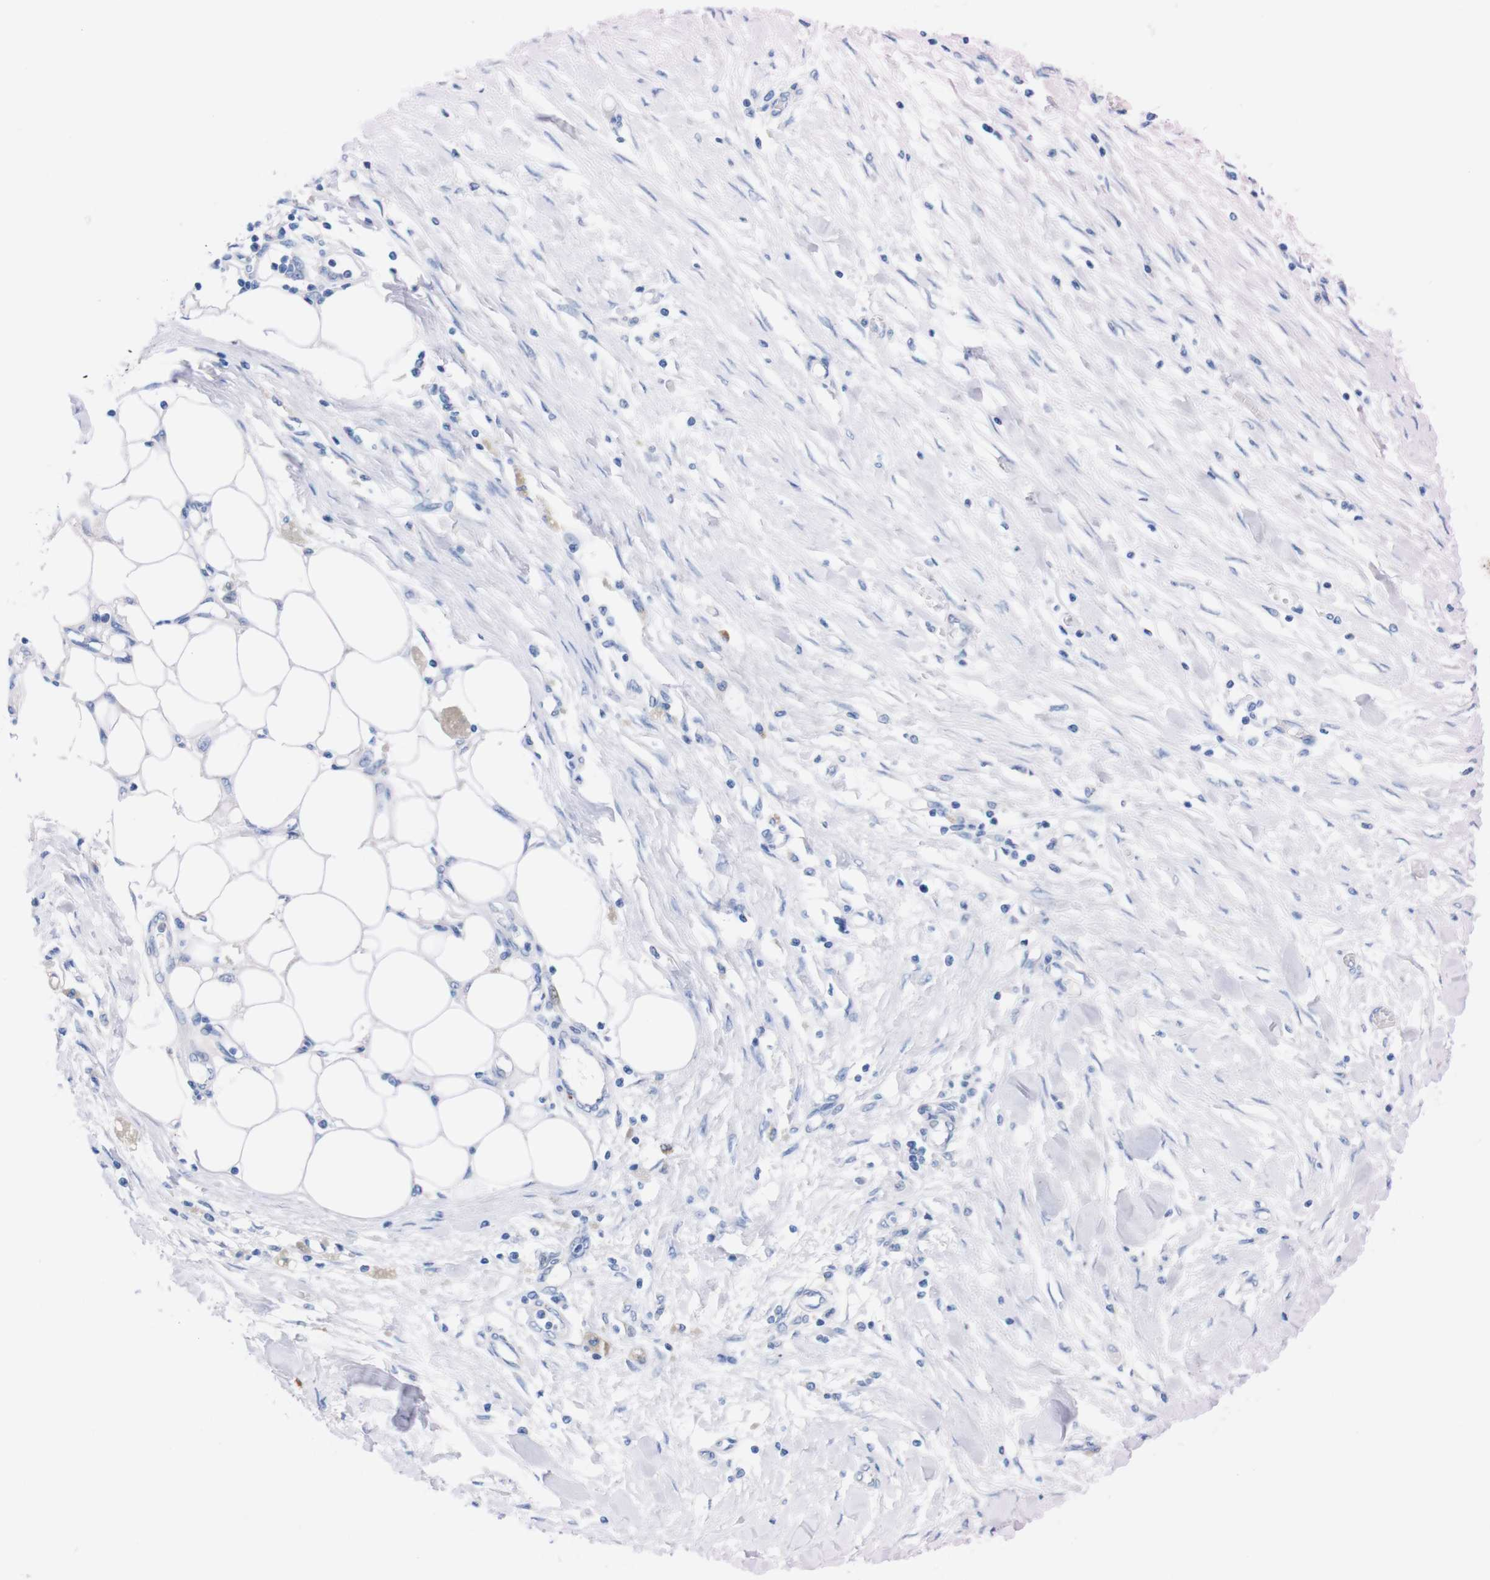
{"staining": {"intensity": "moderate", "quantity": "<25%", "location": "cytoplasmic/membranous"}, "tissue": "pancreatic cancer", "cell_type": "Tumor cells", "image_type": "cancer", "snomed": [{"axis": "morphology", "description": "Adenocarcinoma, NOS"}, {"axis": "topography", "description": "Pancreas"}], "caption": "Immunohistochemistry (IHC) of human pancreatic cancer reveals low levels of moderate cytoplasmic/membranous staining in approximately <25% of tumor cells. The staining was performed using DAB, with brown indicating positive protein expression. Nuclei are stained blue with hematoxylin.", "gene": "TMEM243", "patient": {"sex": "female", "age": 70}}